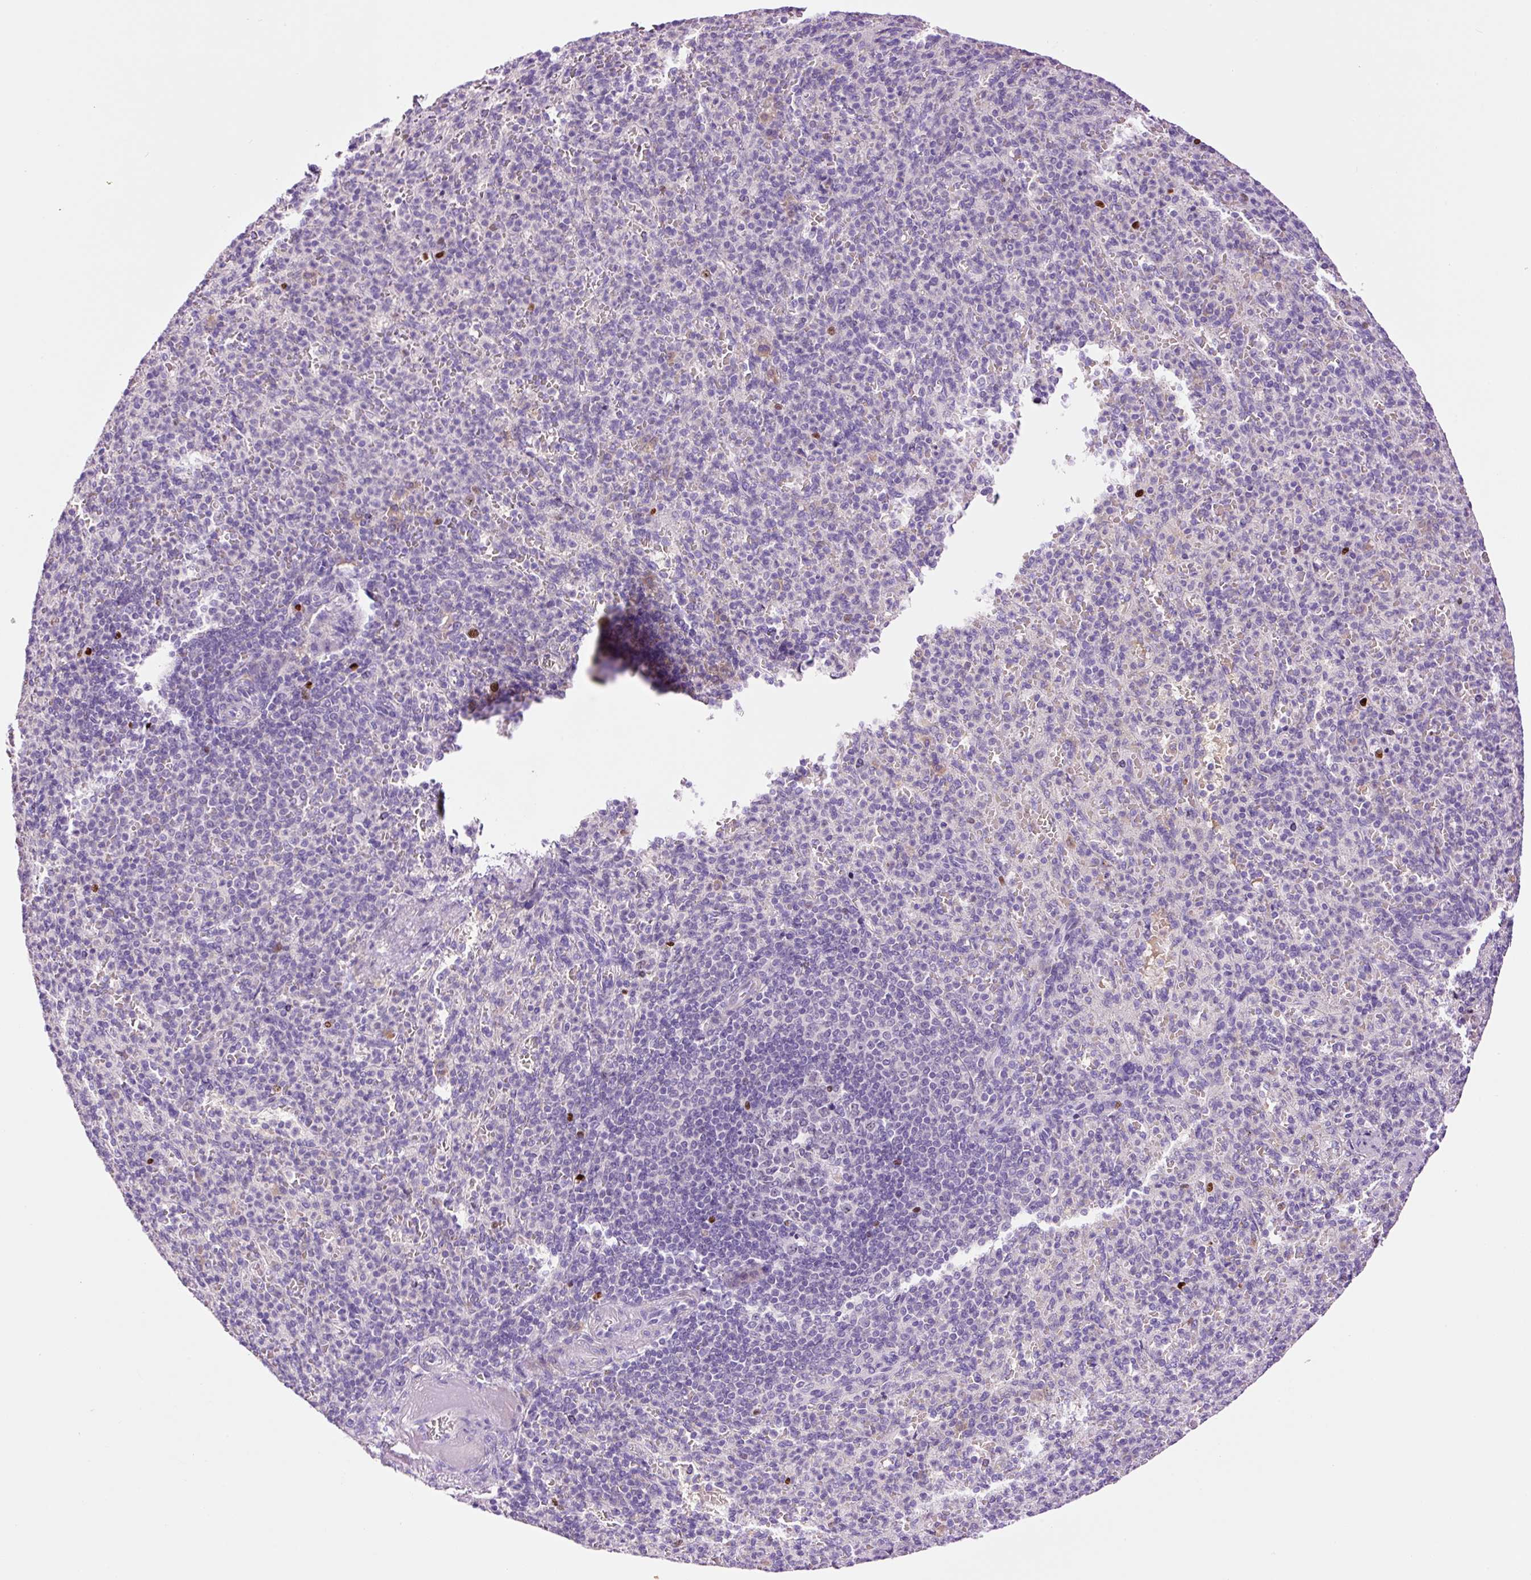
{"staining": {"intensity": "negative", "quantity": "none", "location": "none"}, "tissue": "spleen", "cell_type": "Cells in red pulp", "image_type": "normal", "snomed": [{"axis": "morphology", "description": "Normal tissue, NOS"}, {"axis": "topography", "description": "Spleen"}], "caption": "IHC image of unremarkable spleen: spleen stained with DAB exhibits no significant protein positivity in cells in red pulp.", "gene": "DPPA4", "patient": {"sex": "female", "age": 74}}